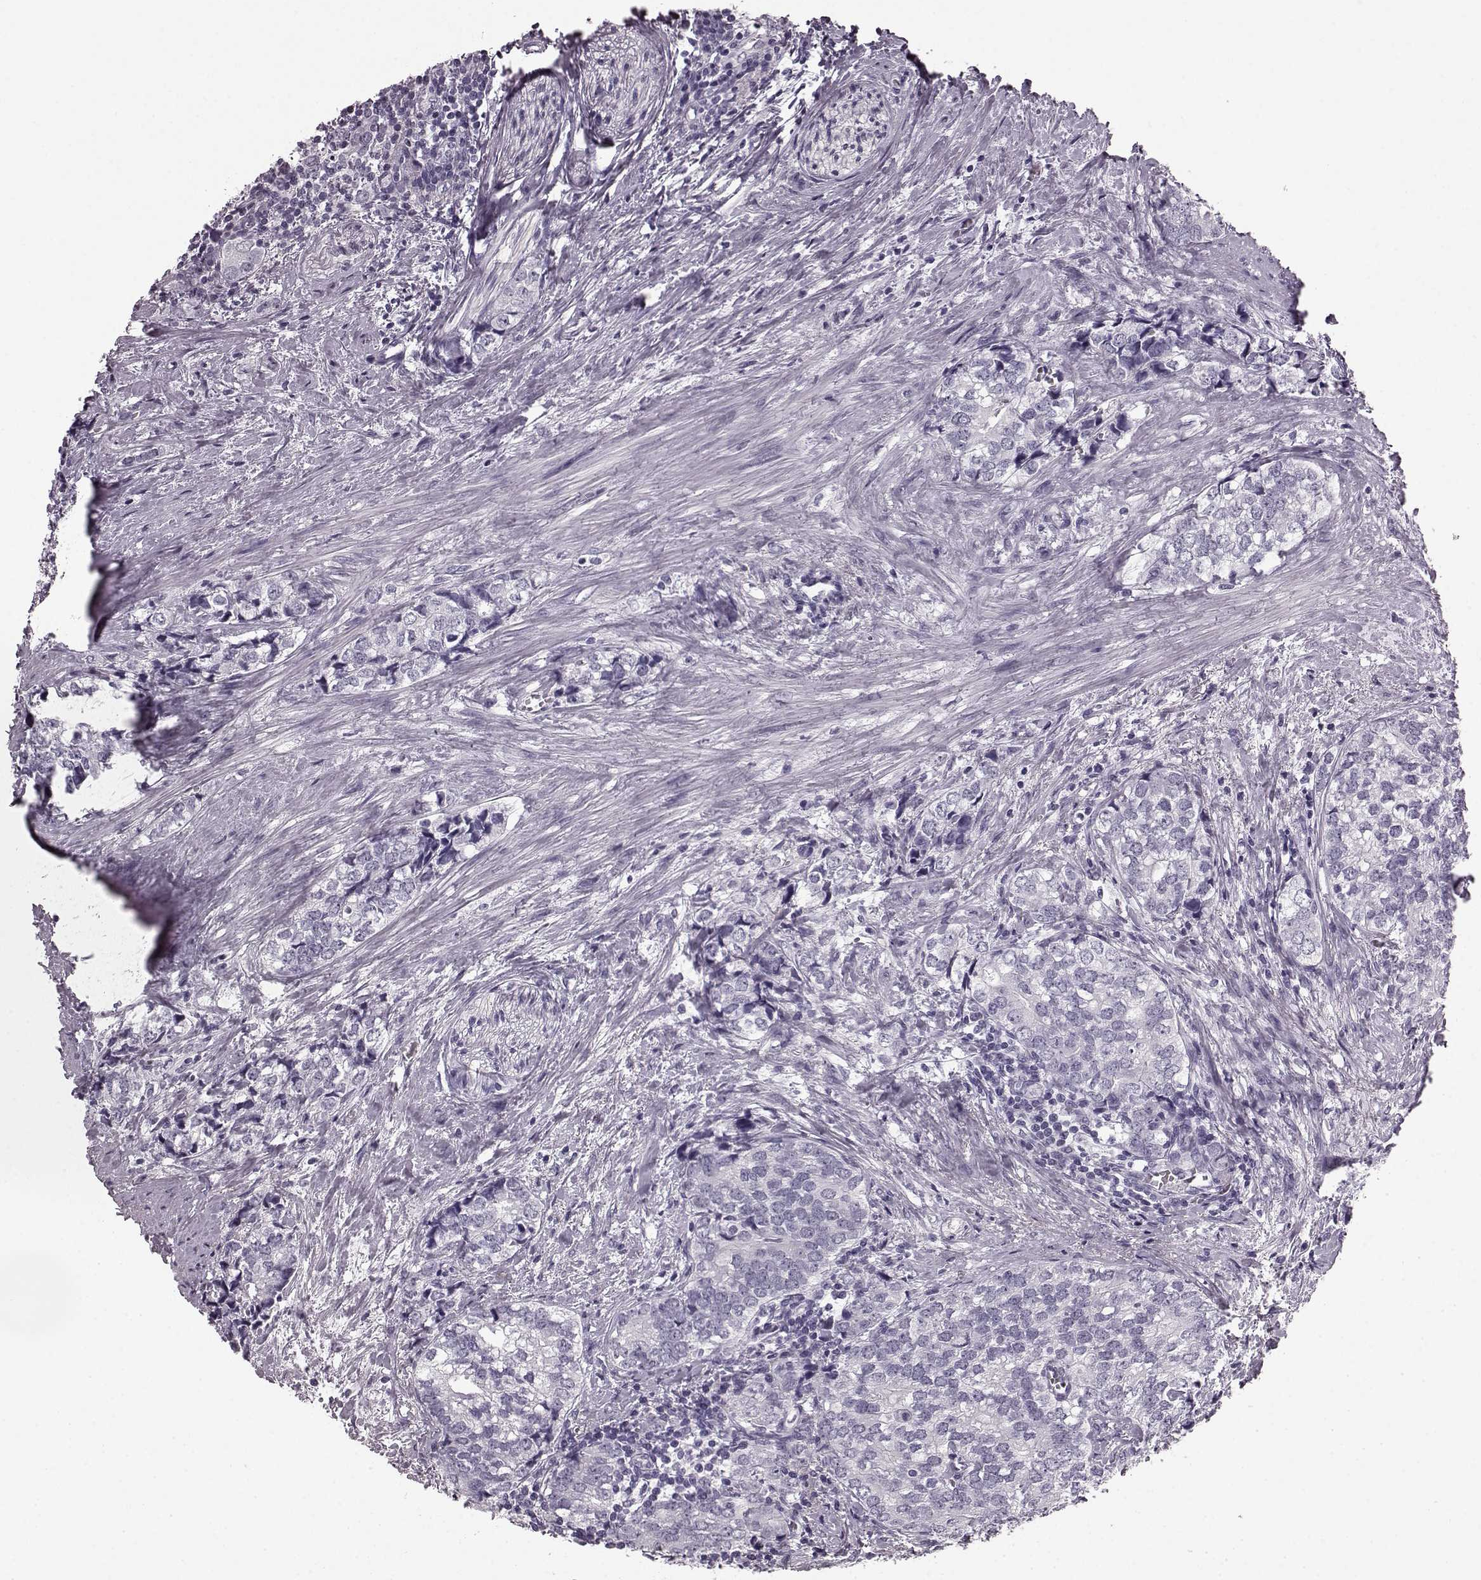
{"staining": {"intensity": "negative", "quantity": "none", "location": "none"}, "tissue": "prostate cancer", "cell_type": "Tumor cells", "image_type": "cancer", "snomed": [{"axis": "morphology", "description": "Adenocarcinoma, NOS"}, {"axis": "topography", "description": "Prostate and seminal vesicle, NOS"}], "caption": "An IHC histopathology image of prostate cancer (adenocarcinoma) is shown. There is no staining in tumor cells of prostate cancer (adenocarcinoma).", "gene": "AIPL1", "patient": {"sex": "male", "age": 63}}